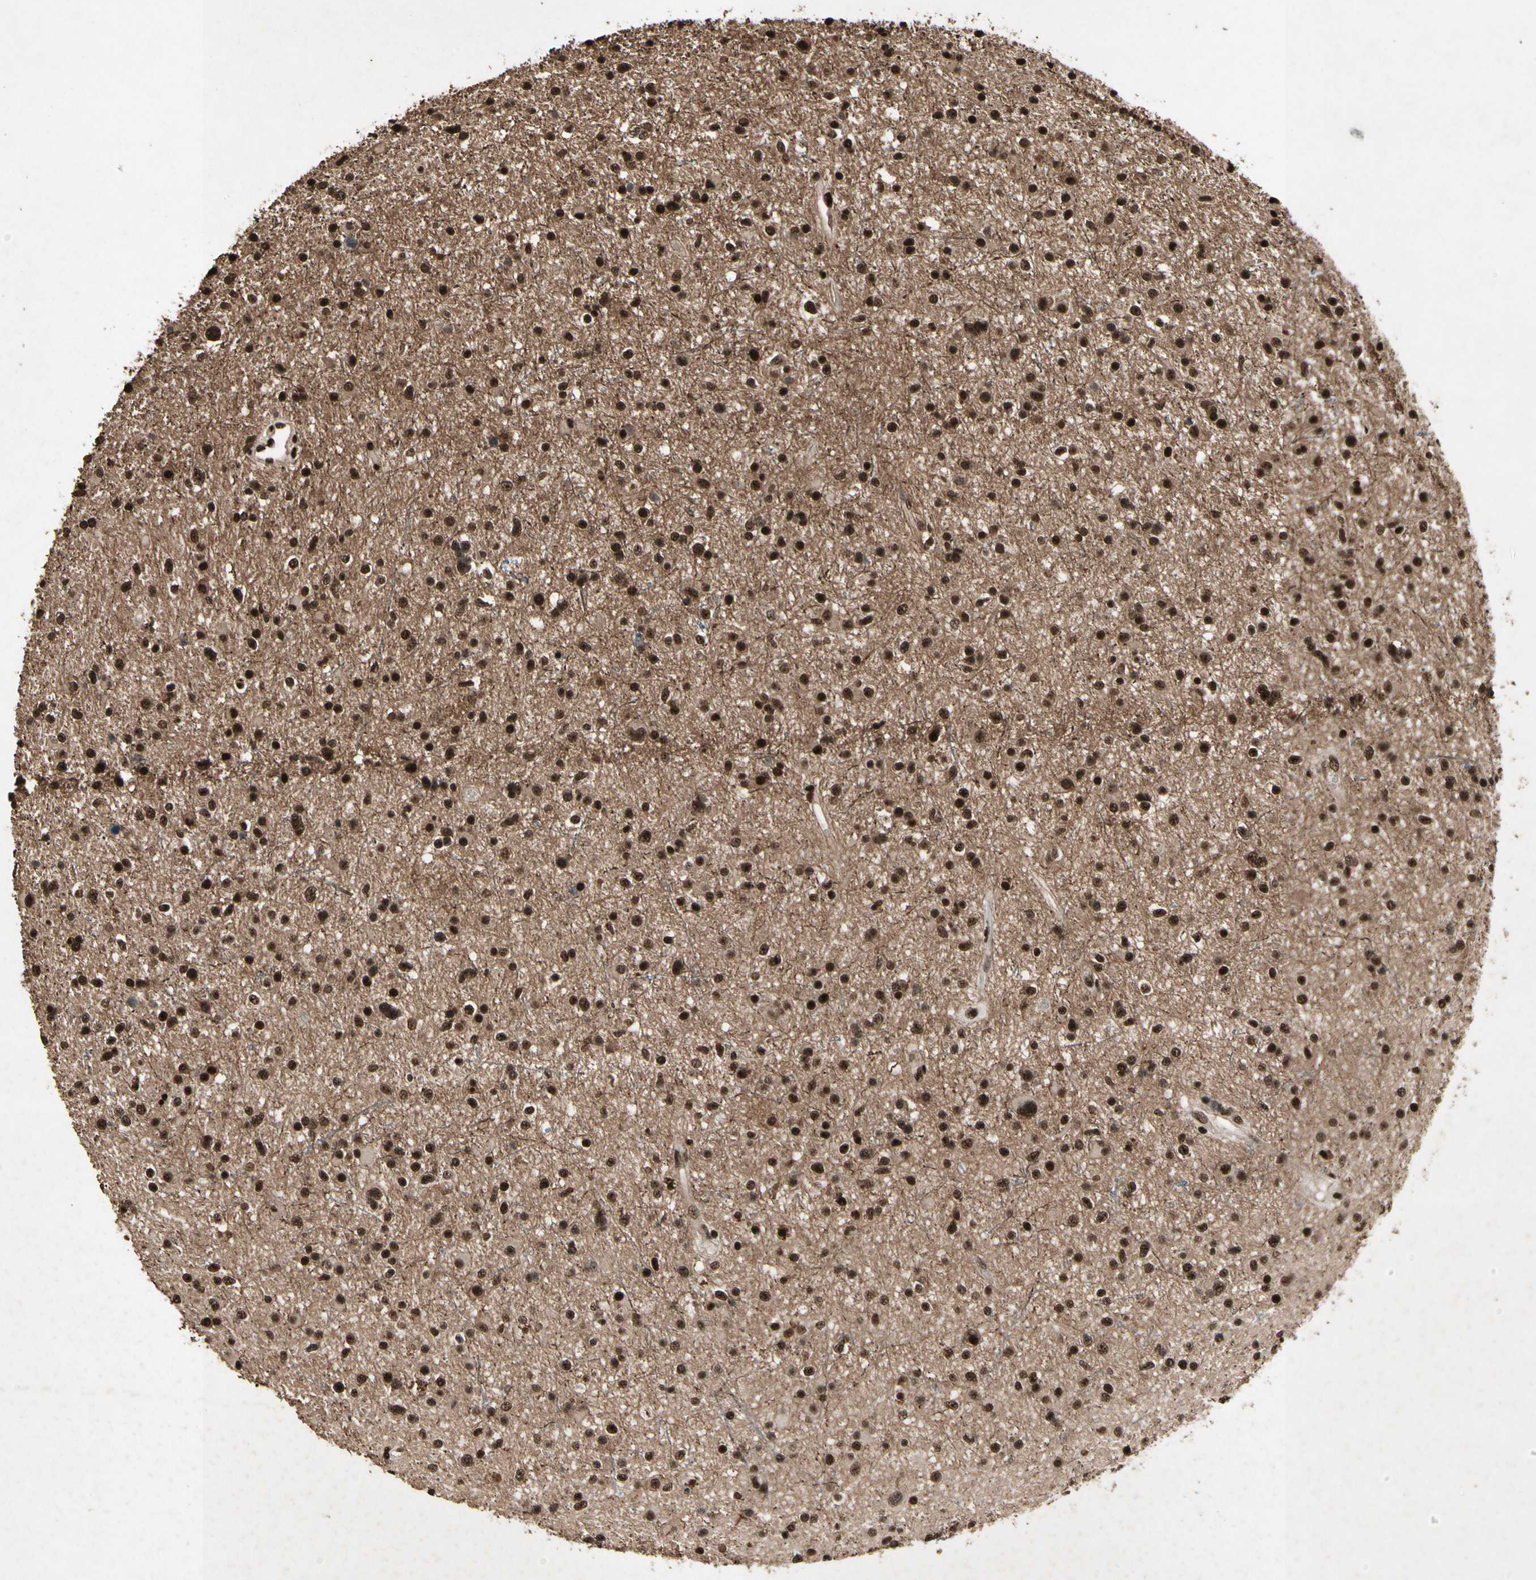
{"staining": {"intensity": "strong", "quantity": ">75%", "location": "nuclear"}, "tissue": "glioma", "cell_type": "Tumor cells", "image_type": "cancer", "snomed": [{"axis": "morphology", "description": "Glioma, malignant, High grade"}, {"axis": "topography", "description": "Brain"}], "caption": "The immunohistochemical stain highlights strong nuclear expression in tumor cells of glioma tissue. The protein of interest is stained brown, and the nuclei are stained in blue (DAB (3,3'-diaminobenzidine) IHC with brightfield microscopy, high magnification).", "gene": "TBX2", "patient": {"sex": "male", "age": 33}}